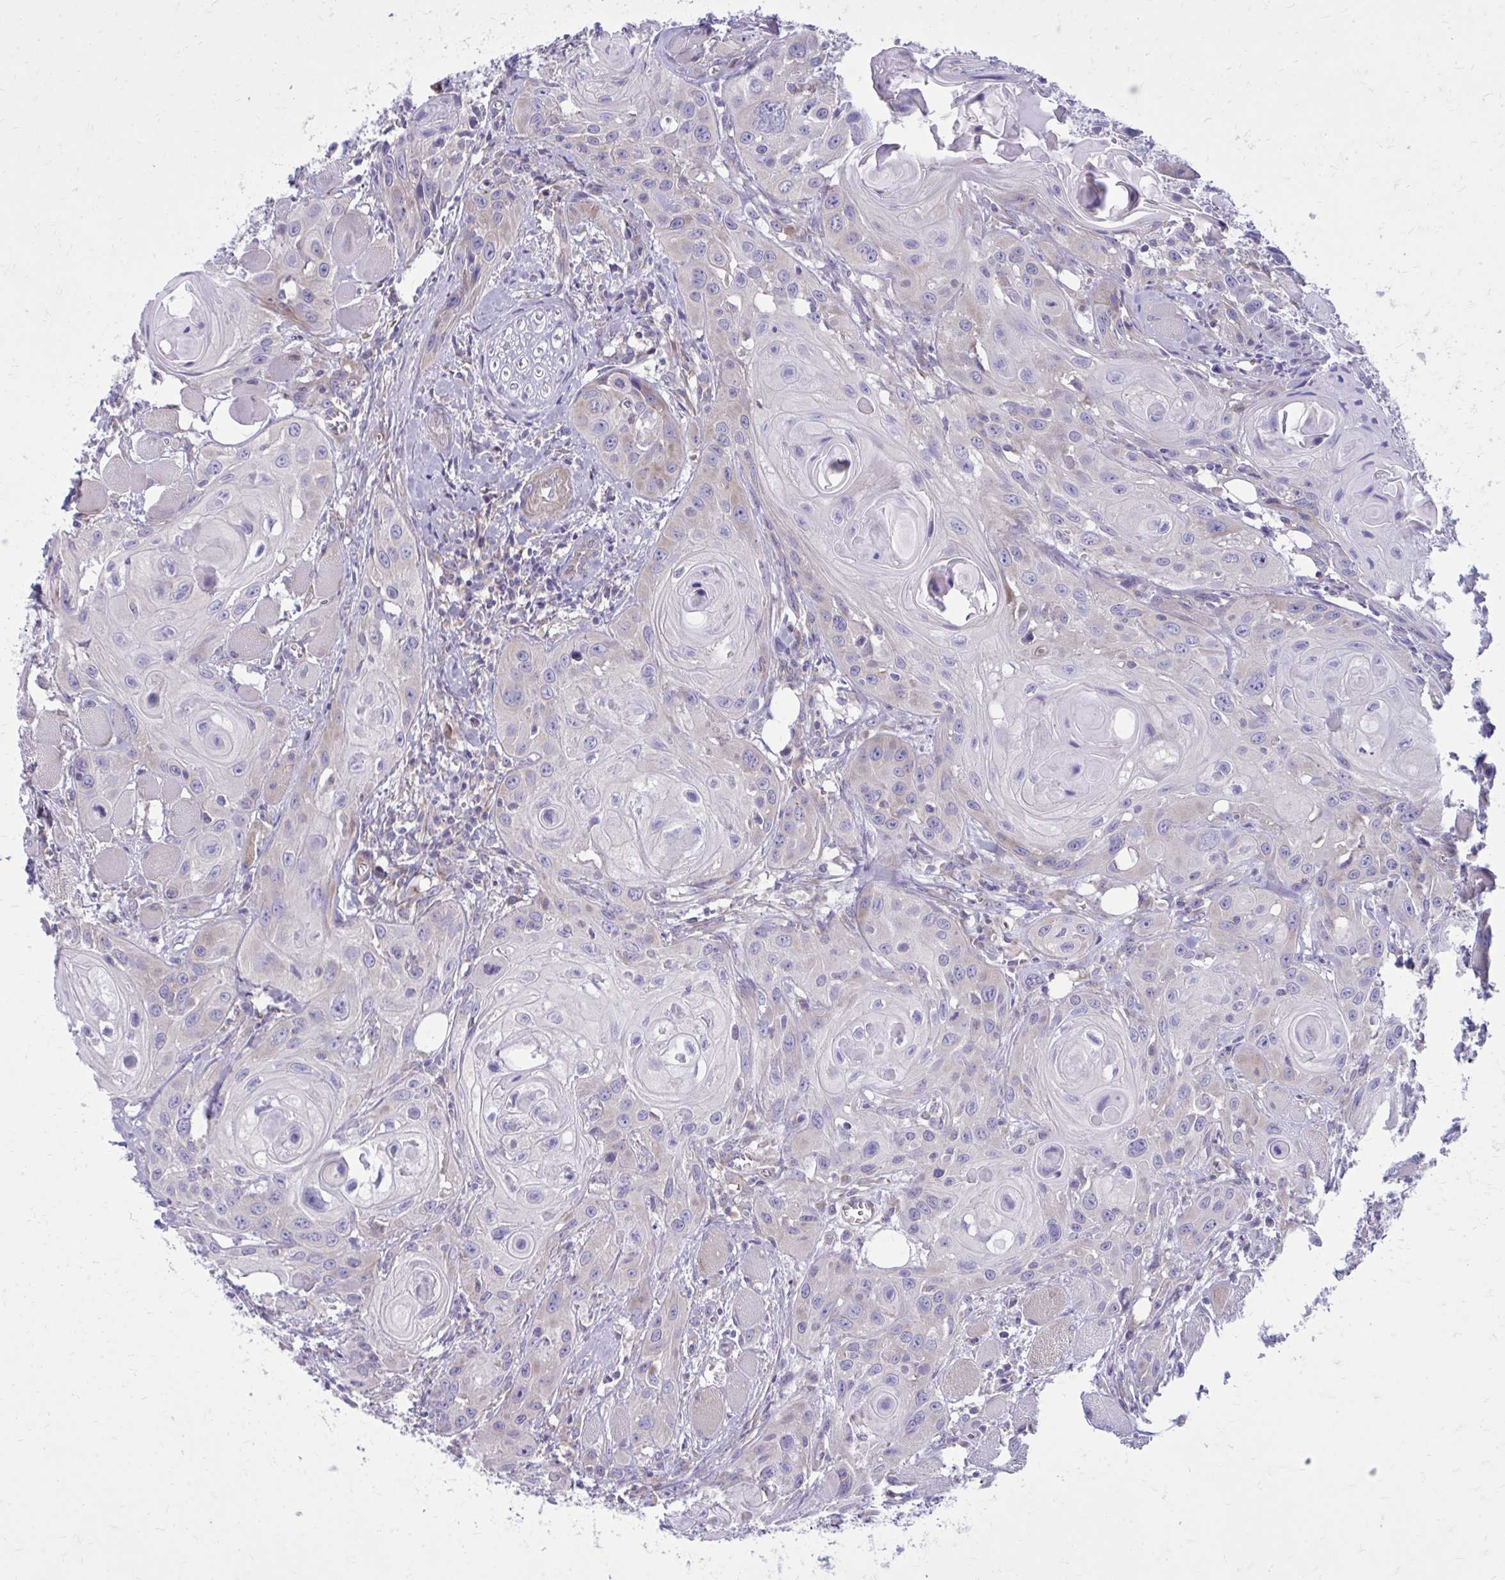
{"staining": {"intensity": "negative", "quantity": "none", "location": "none"}, "tissue": "head and neck cancer", "cell_type": "Tumor cells", "image_type": "cancer", "snomed": [{"axis": "morphology", "description": "Squamous cell carcinoma, NOS"}, {"axis": "topography", "description": "Oral tissue"}, {"axis": "topography", "description": "Head-Neck"}], "caption": "Immunohistochemistry histopathology image of head and neck cancer (squamous cell carcinoma) stained for a protein (brown), which reveals no staining in tumor cells.", "gene": "GIGYF2", "patient": {"sex": "male", "age": 58}}